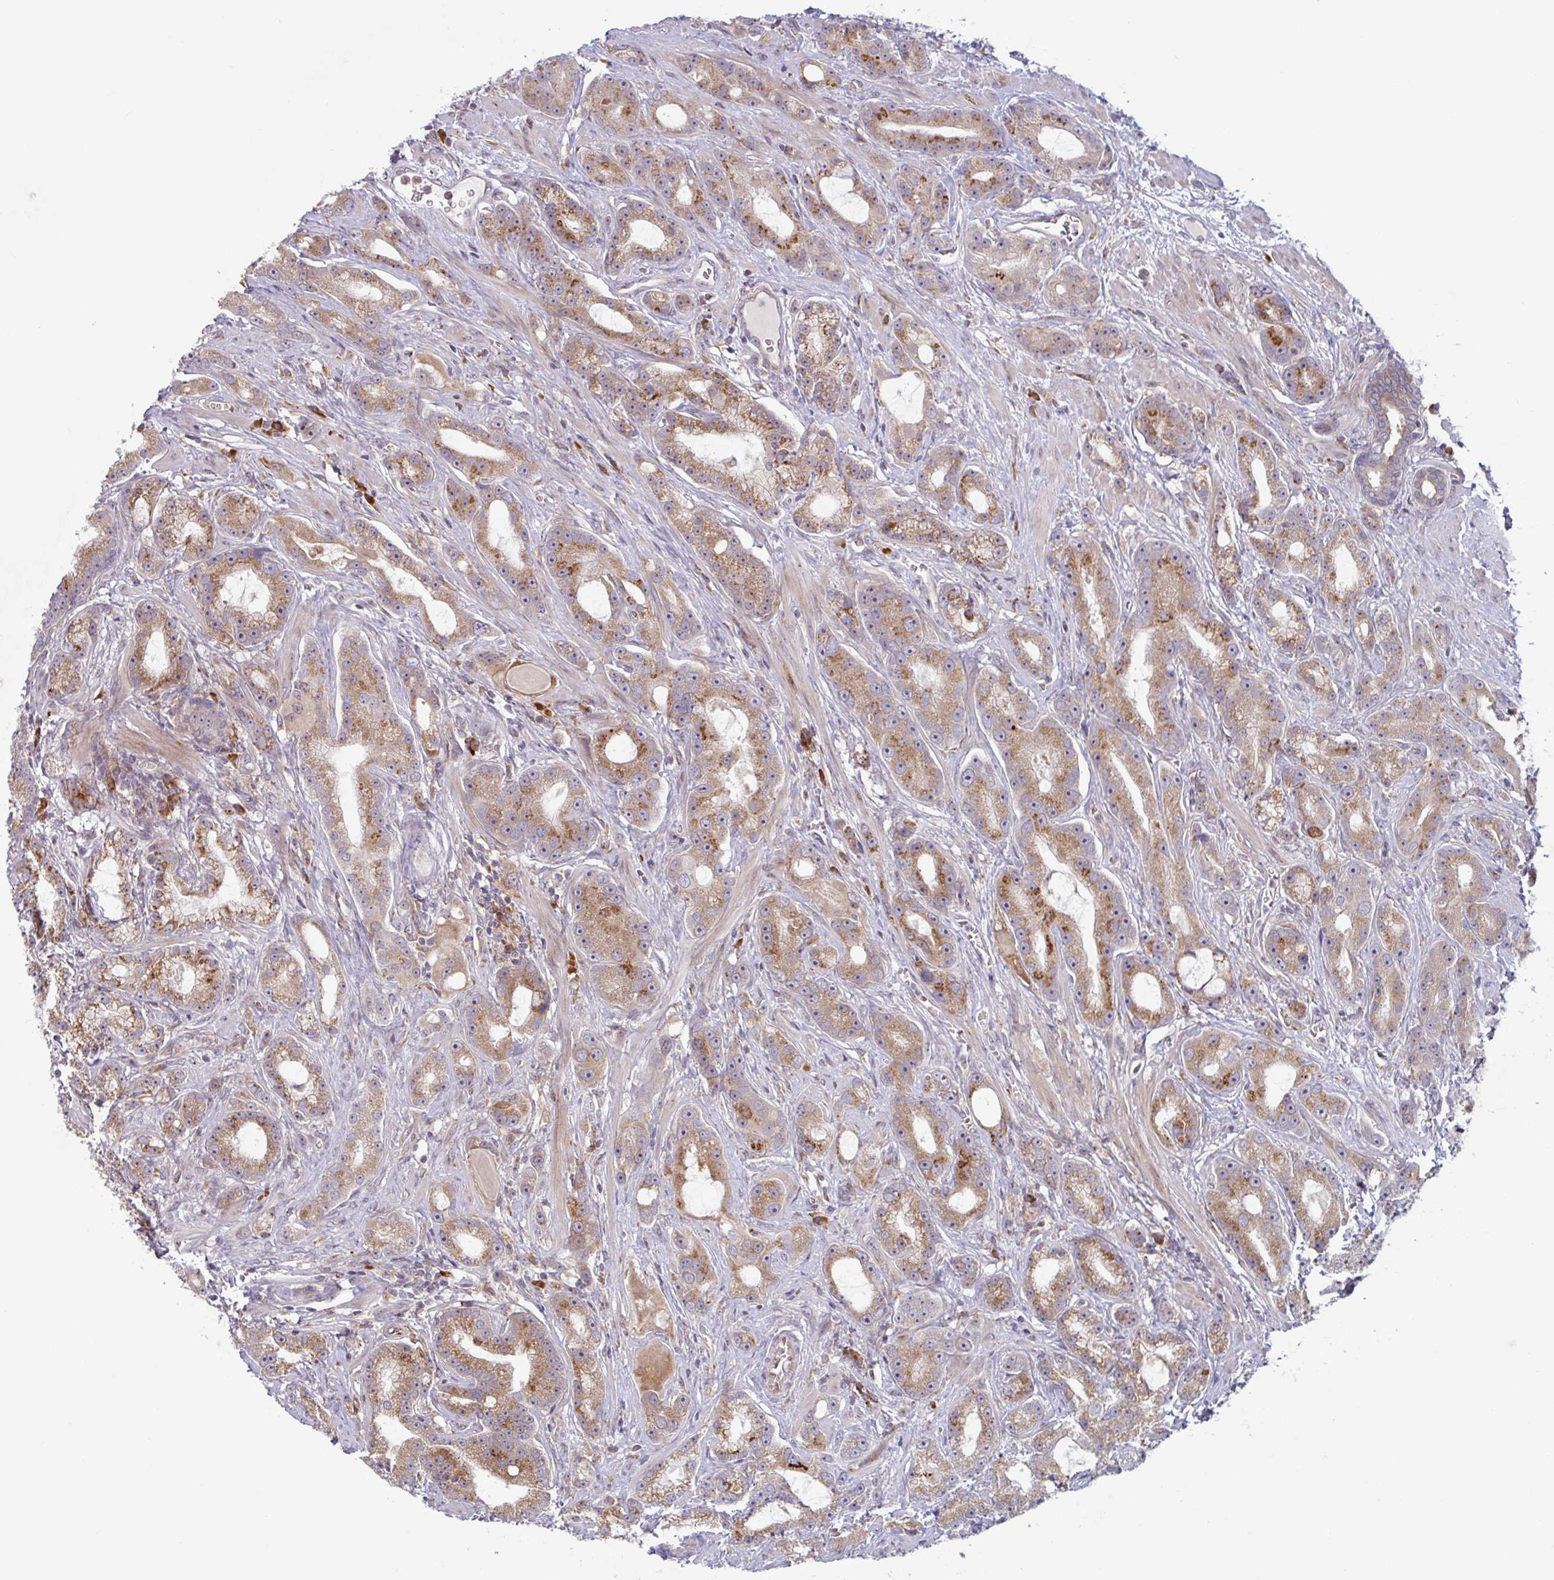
{"staining": {"intensity": "moderate", "quantity": ">75%", "location": "cytoplasmic/membranous"}, "tissue": "prostate cancer", "cell_type": "Tumor cells", "image_type": "cancer", "snomed": [{"axis": "morphology", "description": "Adenocarcinoma, High grade"}, {"axis": "topography", "description": "Prostate"}], "caption": "Adenocarcinoma (high-grade) (prostate) stained for a protein exhibits moderate cytoplasmic/membranous positivity in tumor cells.", "gene": "RIT1", "patient": {"sex": "male", "age": 65}}